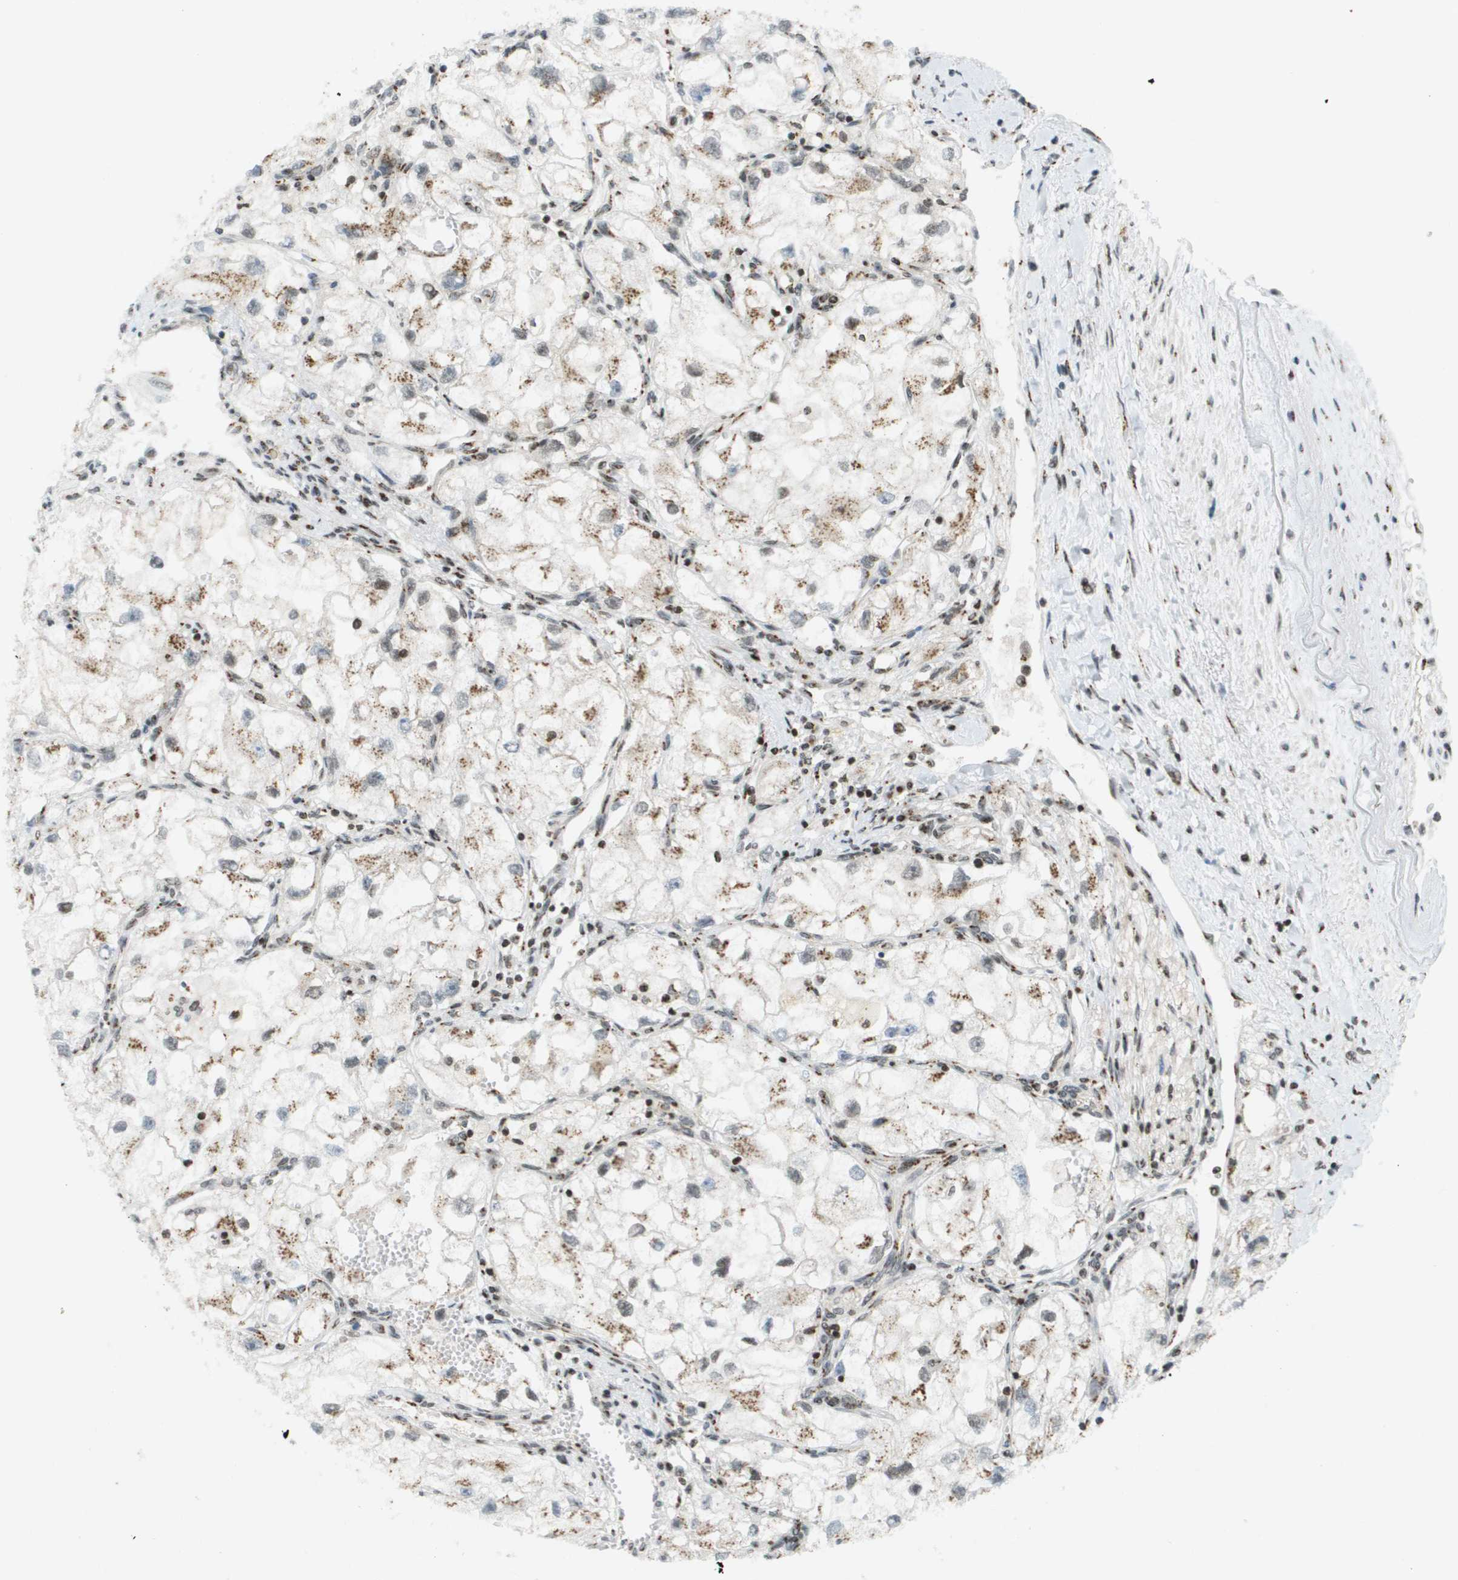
{"staining": {"intensity": "moderate", "quantity": "25%-75%", "location": "cytoplasmic/membranous,nuclear"}, "tissue": "renal cancer", "cell_type": "Tumor cells", "image_type": "cancer", "snomed": [{"axis": "morphology", "description": "Adenocarcinoma, NOS"}, {"axis": "topography", "description": "Kidney"}], "caption": "Immunohistochemistry (IHC) (DAB (3,3'-diaminobenzidine)) staining of human adenocarcinoma (renal) shows moderate cytoplasmic/membranous and nuclear protein expression in about 25%-75% of tumor cells.", "gene": "EVC", "patient": {"sex": "female", "age": 70}}